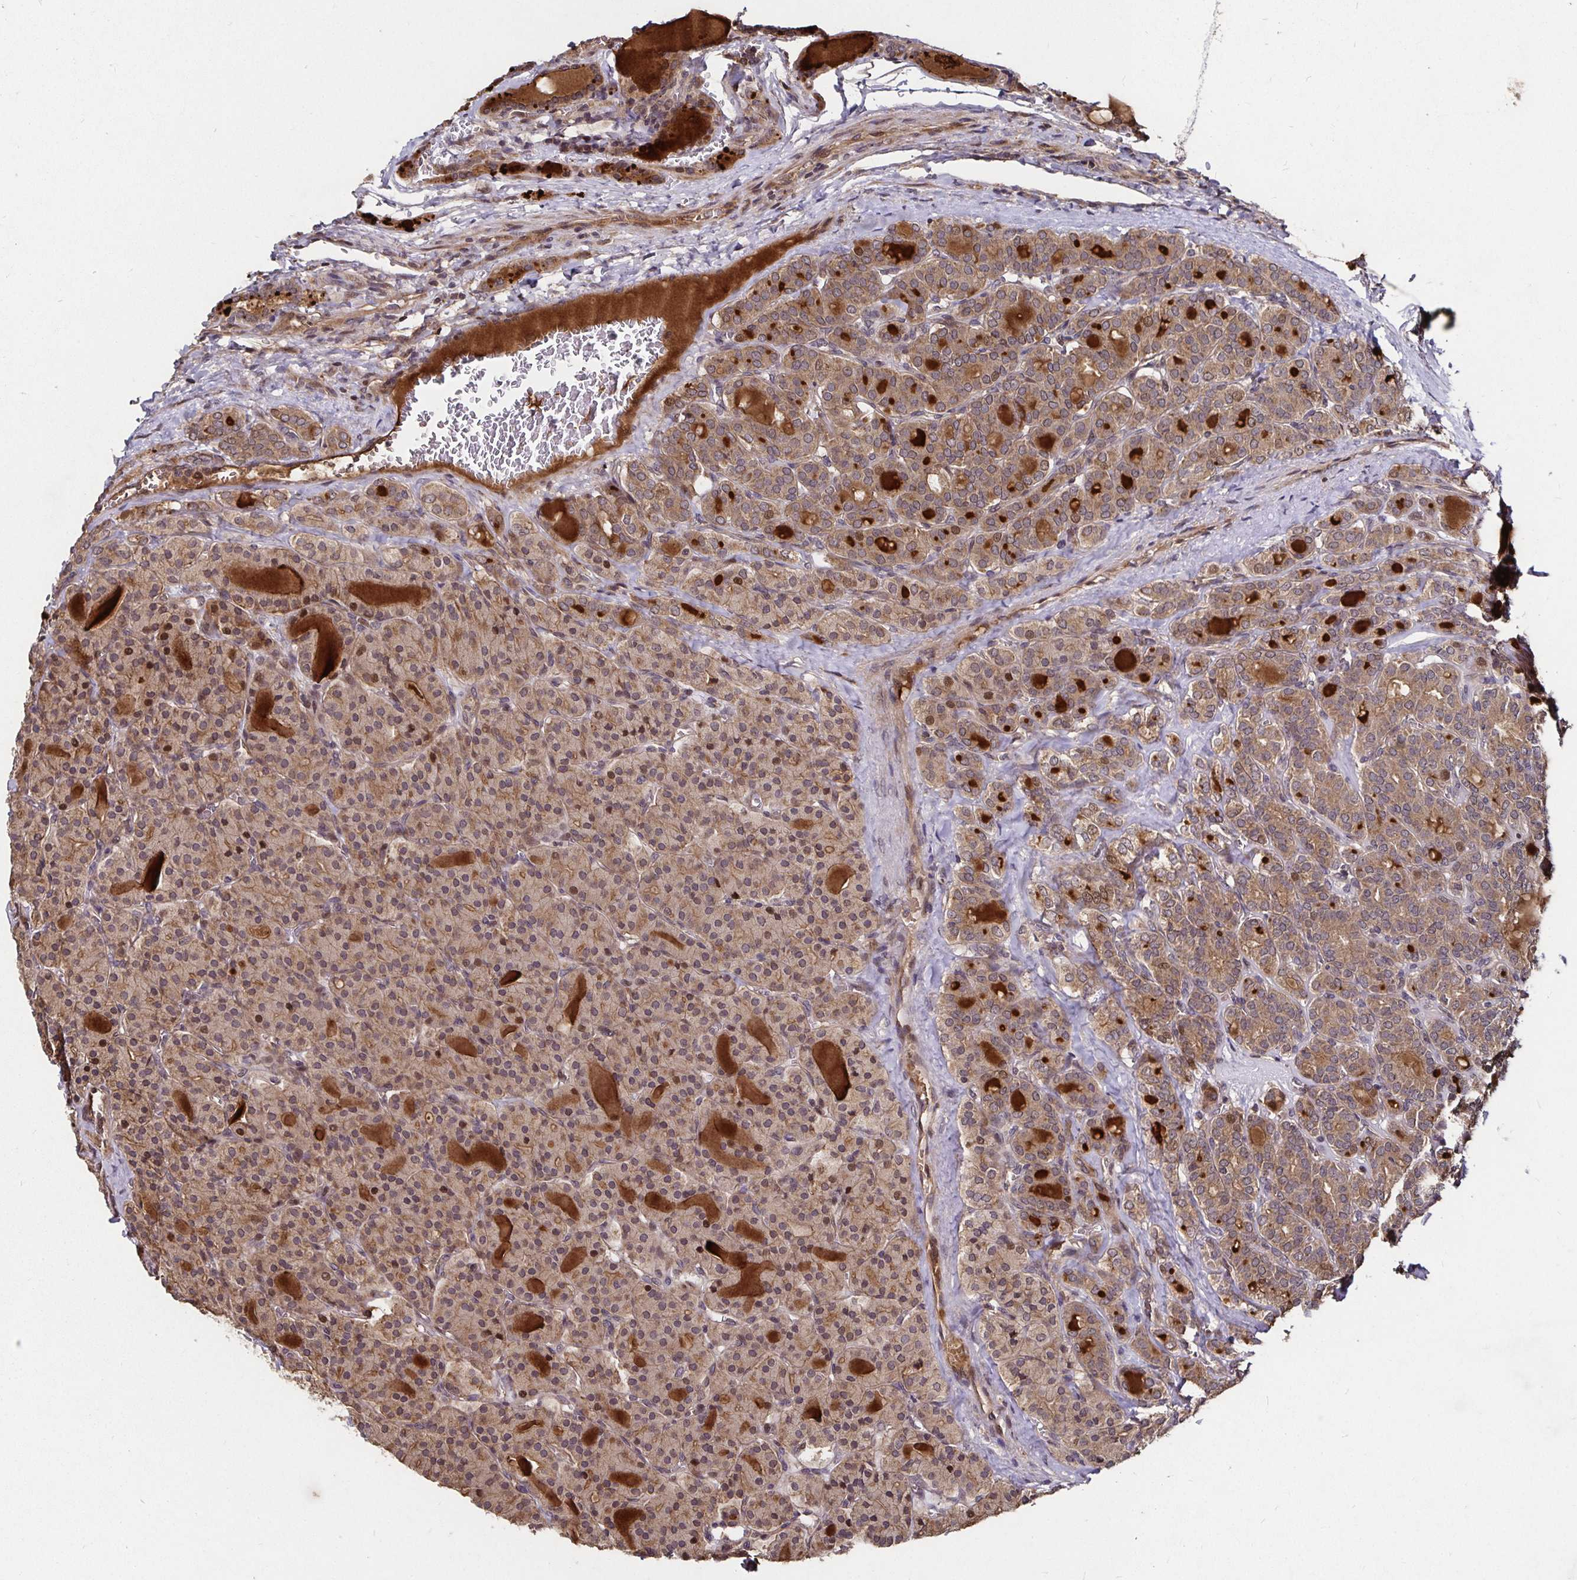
{"staining": {"intensity": "moderate", "quantity": ">75%", "location": "cytoplasmic/membranous"}, "tissue": "thyroid cancer", "cell_type": "Tumor cells", "image_type": "cancer", "snomed": [{"axis": "morphology", "description": "Normal tissue, NOS"}, {"axis": "morphology", "description": "Follicular adenoma carcinoma, NOS"}, {"axis": "topography", "description": "Thyroid gland"}], "caption": "Protein expression analysis of human follicular adenoma carcinoma (thyroid) reveals moderate cytoplasmic/membranous staining in about >75% of tumor cells.", "gene": "SMYD3", "patient": {"sex": "female", "age": 31}}